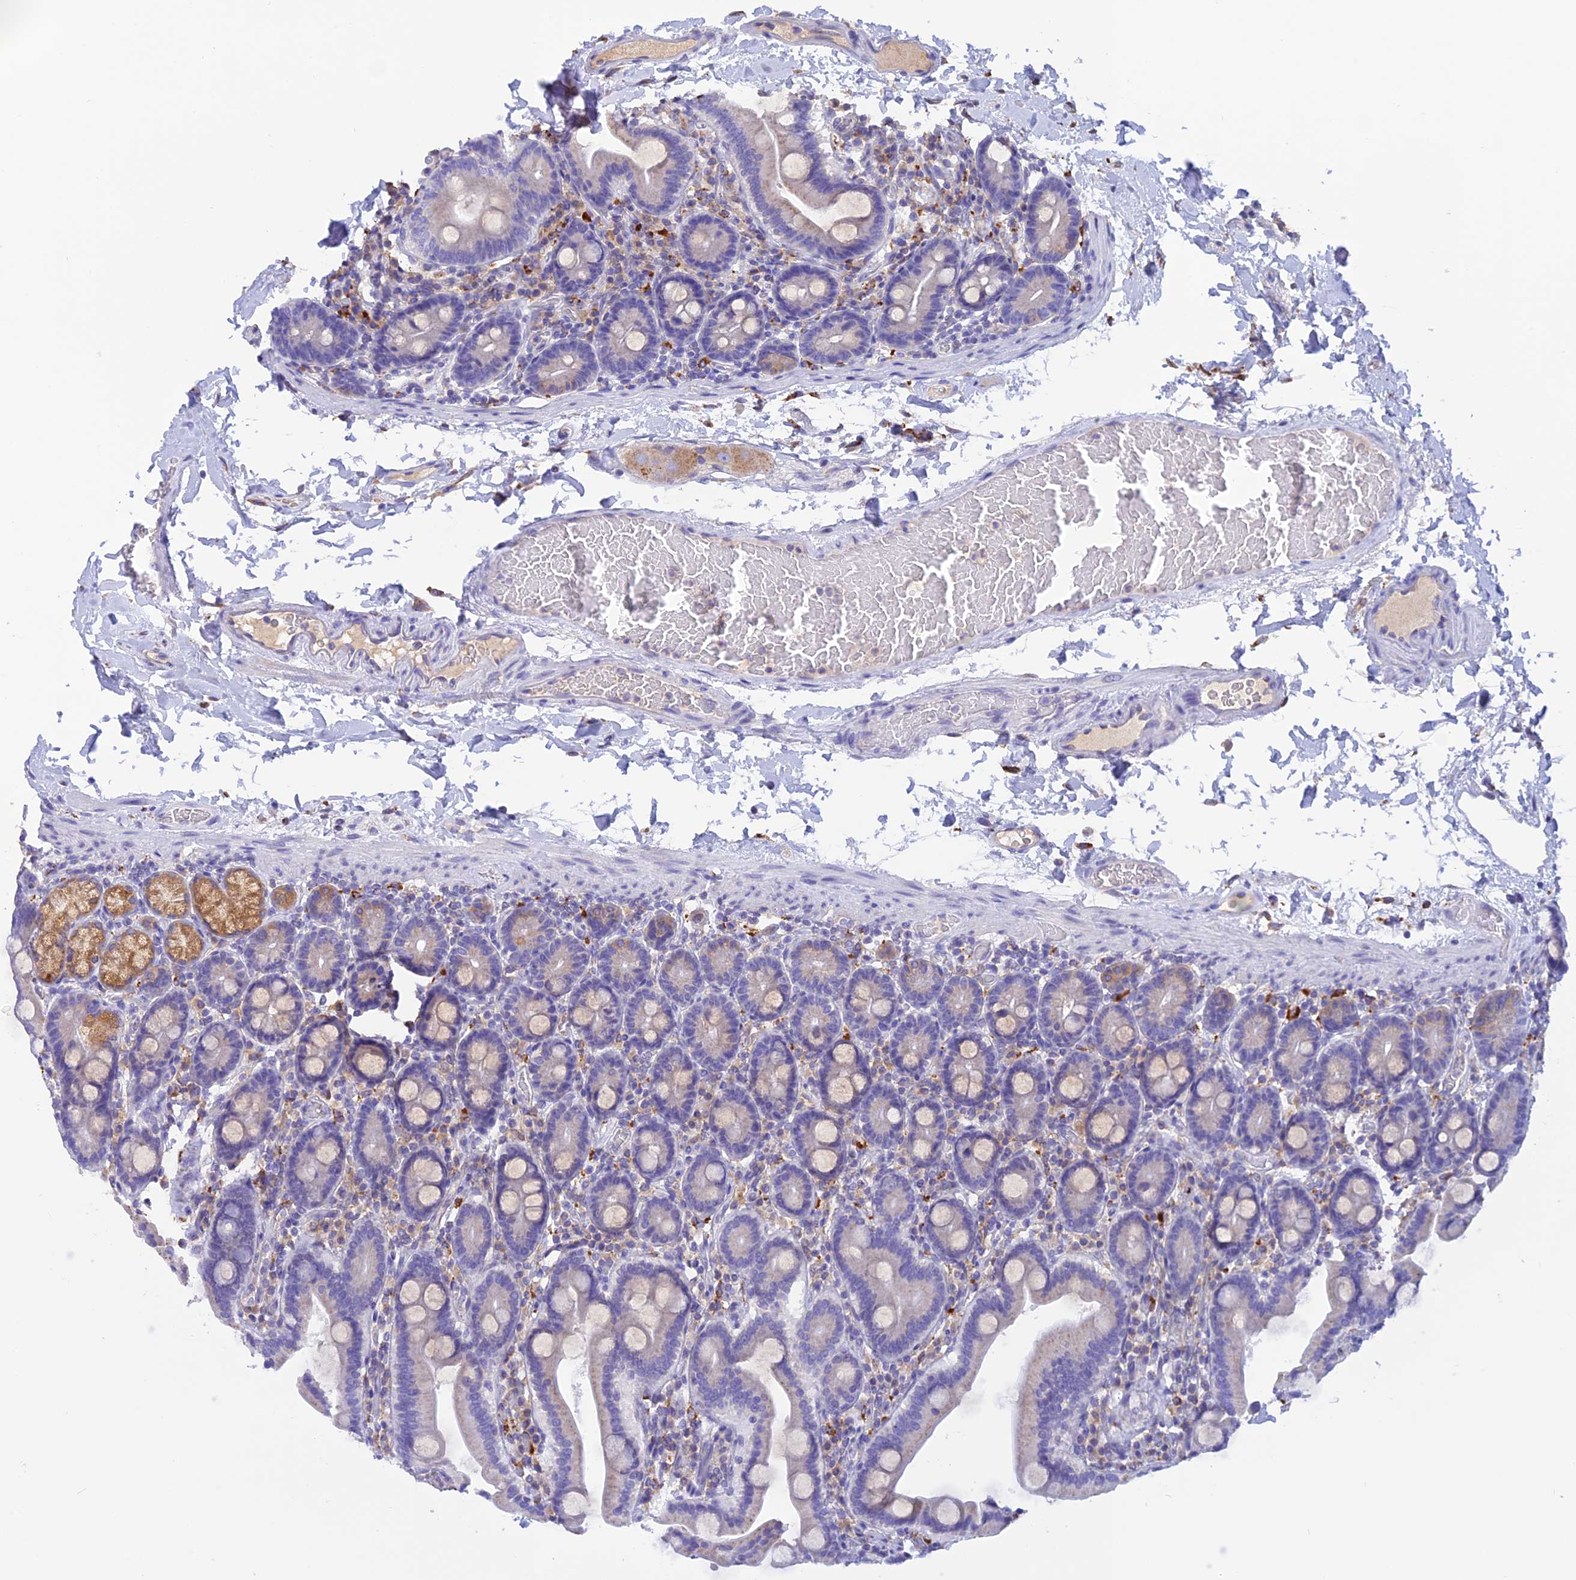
{"staining": {"intensity": "moderate", "quantity": "<25%", "location": "cytoplasmic/membranous"}, "tissue": "duodenum", "cell_type": "Glandular cells", "image_type": "normal", "snomed": [{"axis": "morphology", "description": "Normal tissue, NOS"}, {"axis": "topography", "description": "Duodenum"}], "caption": "Immunohistochemistry (IHC) histopathology image of unremarkable duodenum stained for a protein (brown), which reveals low levels of moderate cytoplasmic/membranous staining in approximately <25% of glandular cells.", "gene": "ENSG00000255439", "patient": {"sex": "male", "age": 55}}